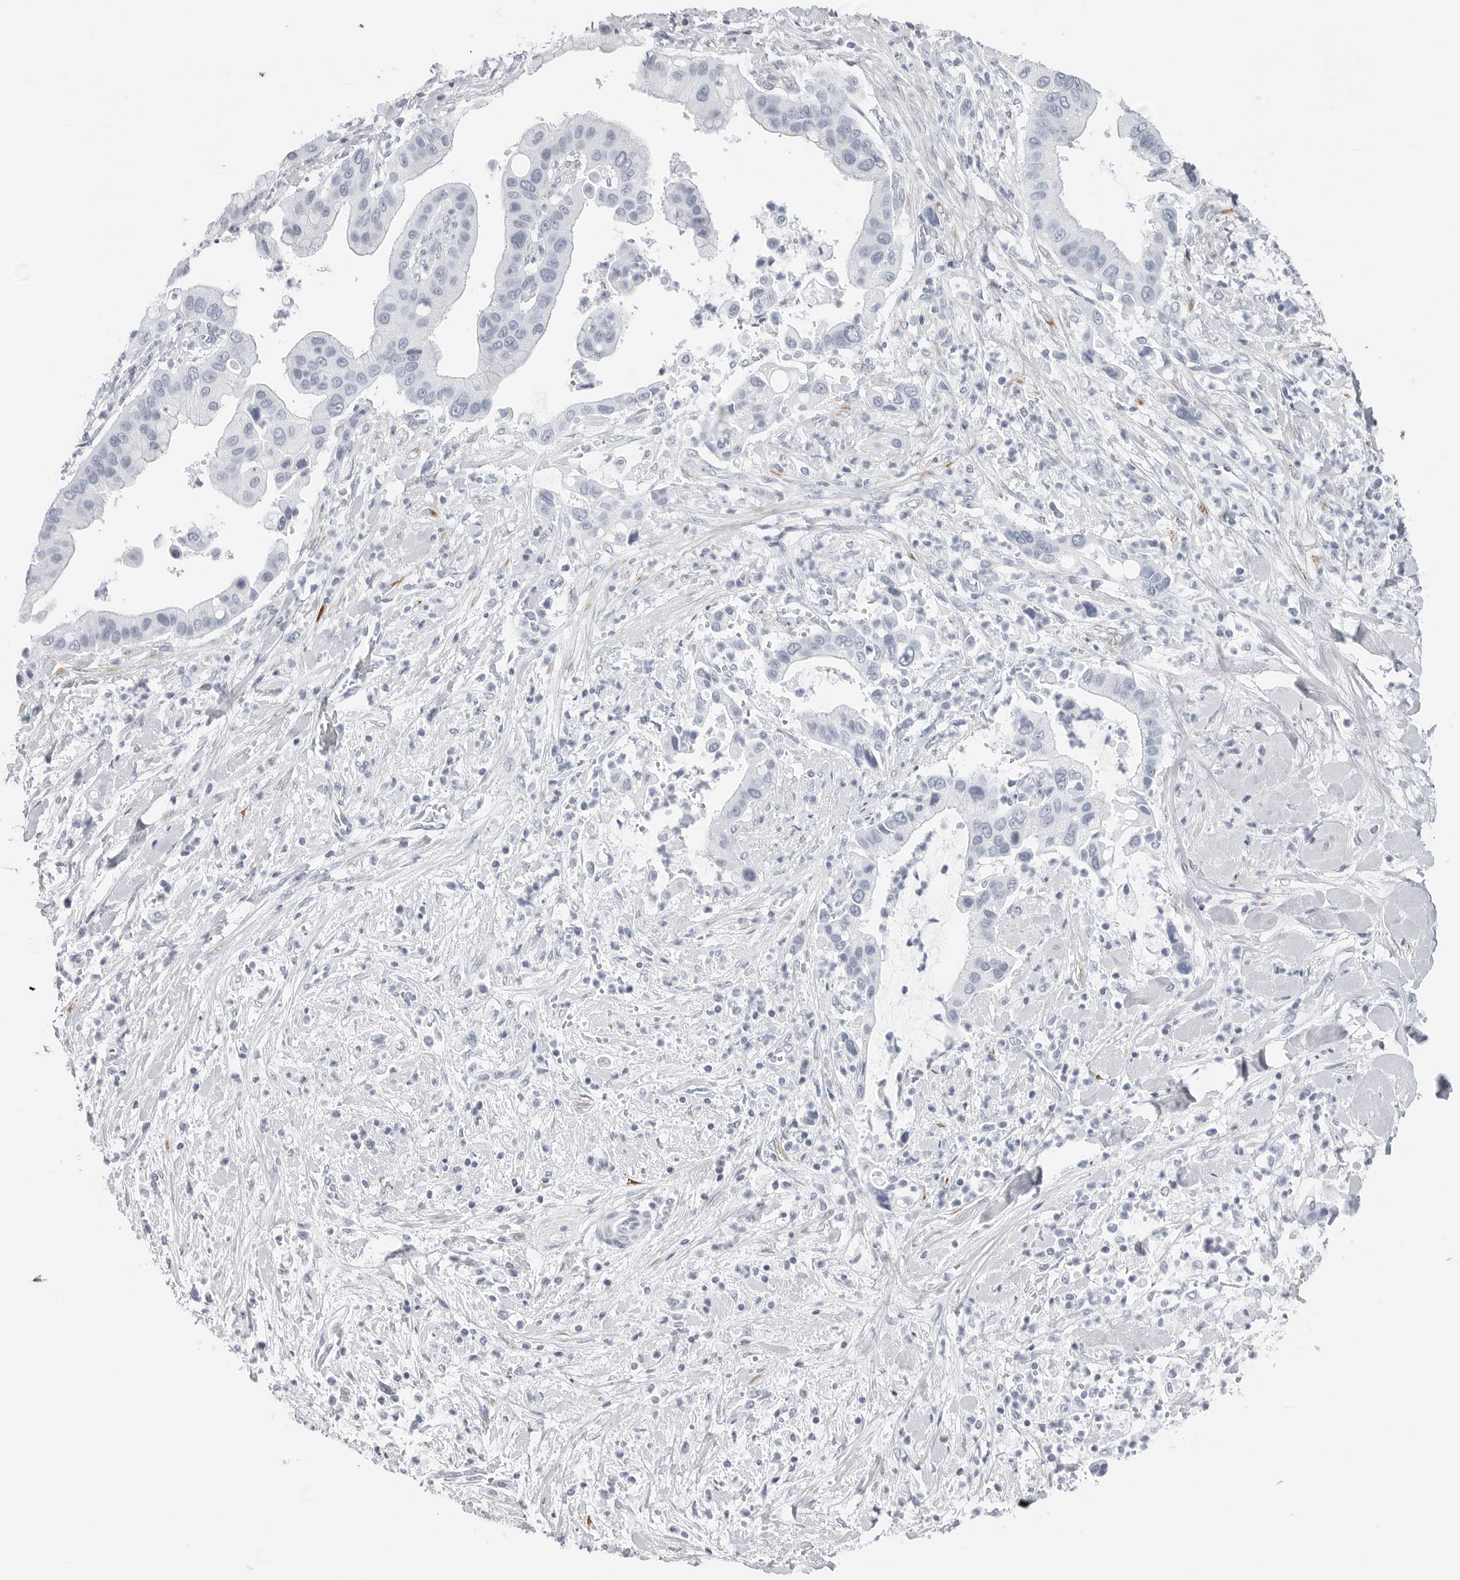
{"staining": {"intensity": "negative", "quantity": "none", "location": "none"}, "tissue": "liver cancer", "cell_type": "Tumor cells", "image_type": "cancer", "snomed": [{"axis": "morphology", "description": "Cholangiocarcinoma"}, {"axis": "topography", "description": "Liver"}], "caption": "This is an immunohistochemistry (IHC) image of liver cholangiocarcinoma. There is no expression in tumor cells.", "gene": "CST2", "patient": {"sex": "female", "age": 54}}